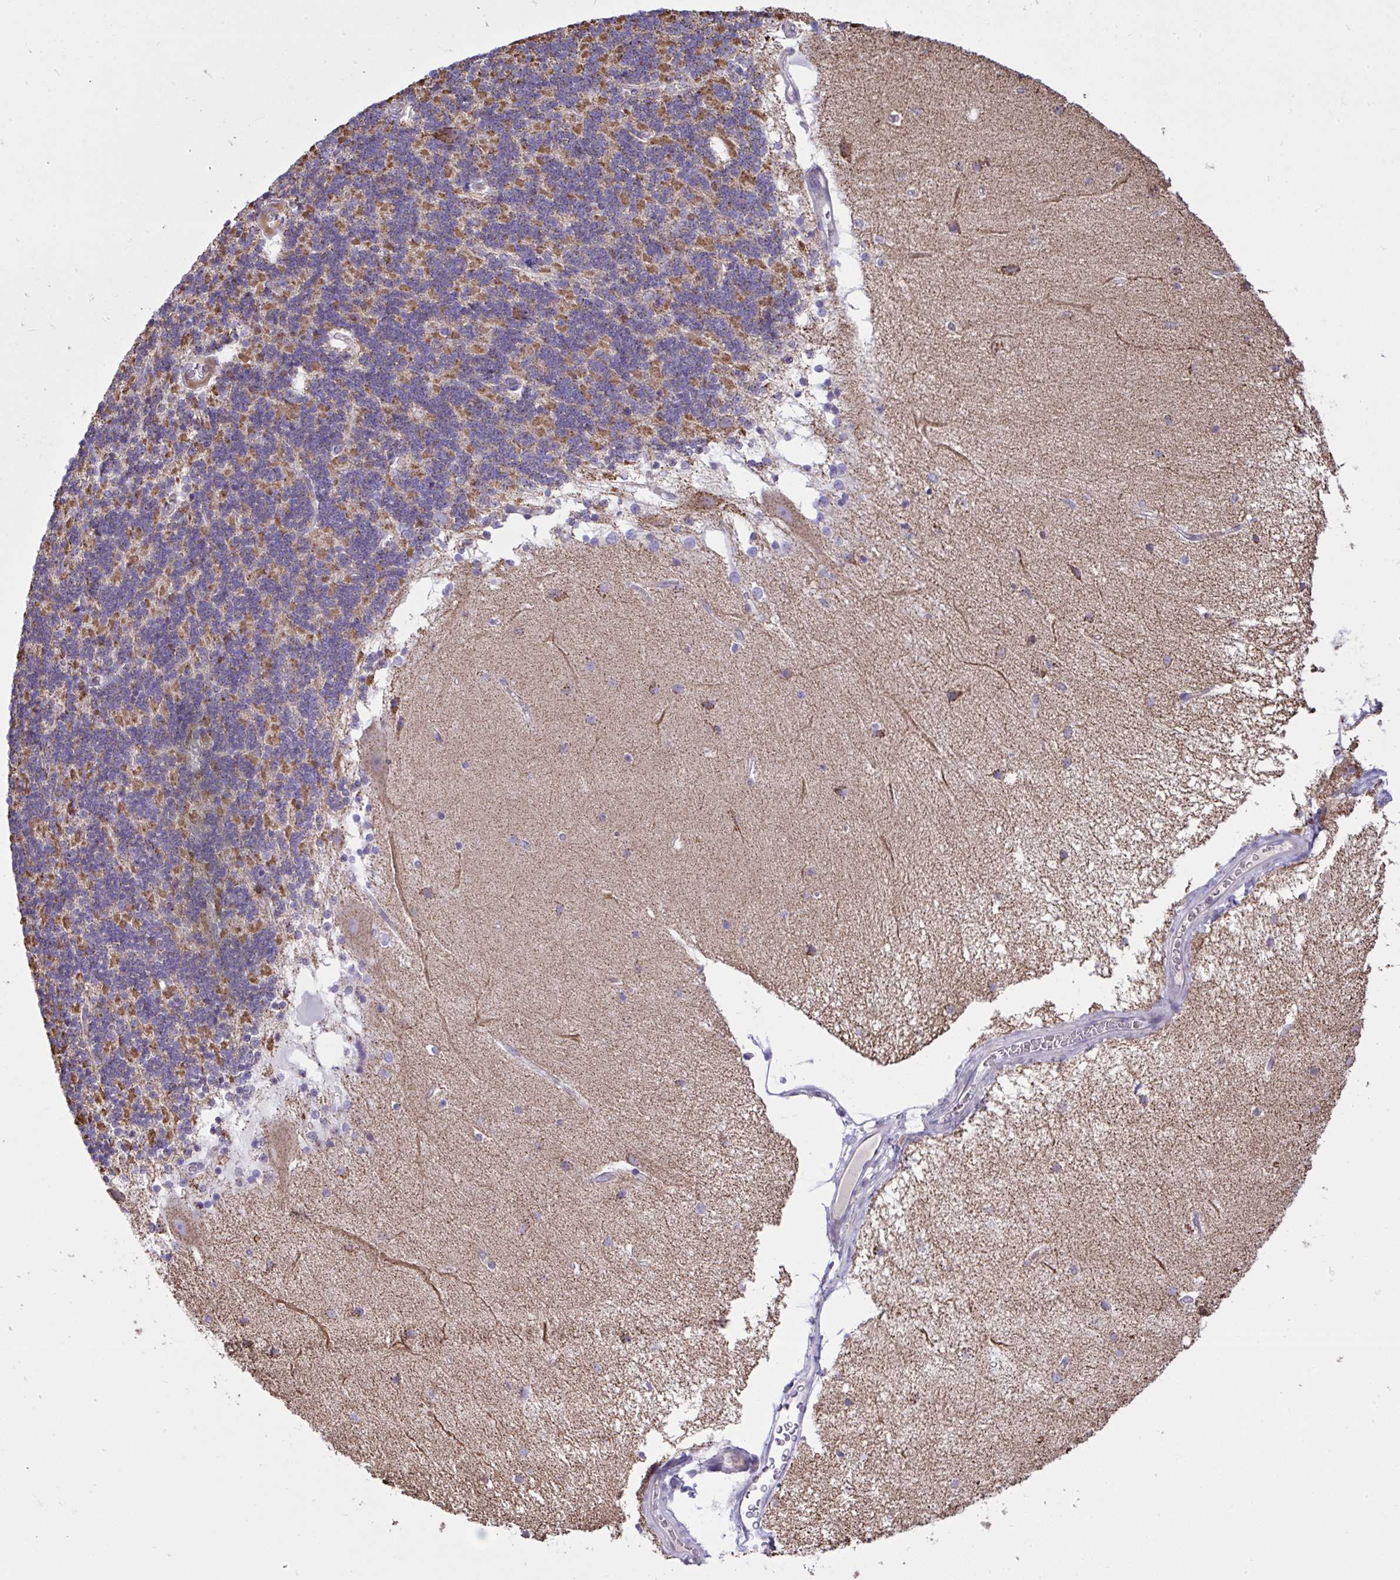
{"staining": {"intensity": "moderate", "quantity": "25%-75%", "location": "cytoplasmic/membranous"}, "tissue": "cerebellum", "cell_type": "Cells in granular layer", "image_type": "normal", "snomed": [{"axis": "morphology", "description": "Normal tissue, NOS"}, {"axis": "topography", "description": "Cerebellum"}], "caption": "Cells in granular layer display medium levels of moderate cytoplasmic/membranous positivity in about 25%-75% of cells in normal cerebellum. The protein of interest is shown in brown color, while the nuclei are stained blue.", "gene": "ZNF362", "patient": {"sex": "female", "age": 54}}